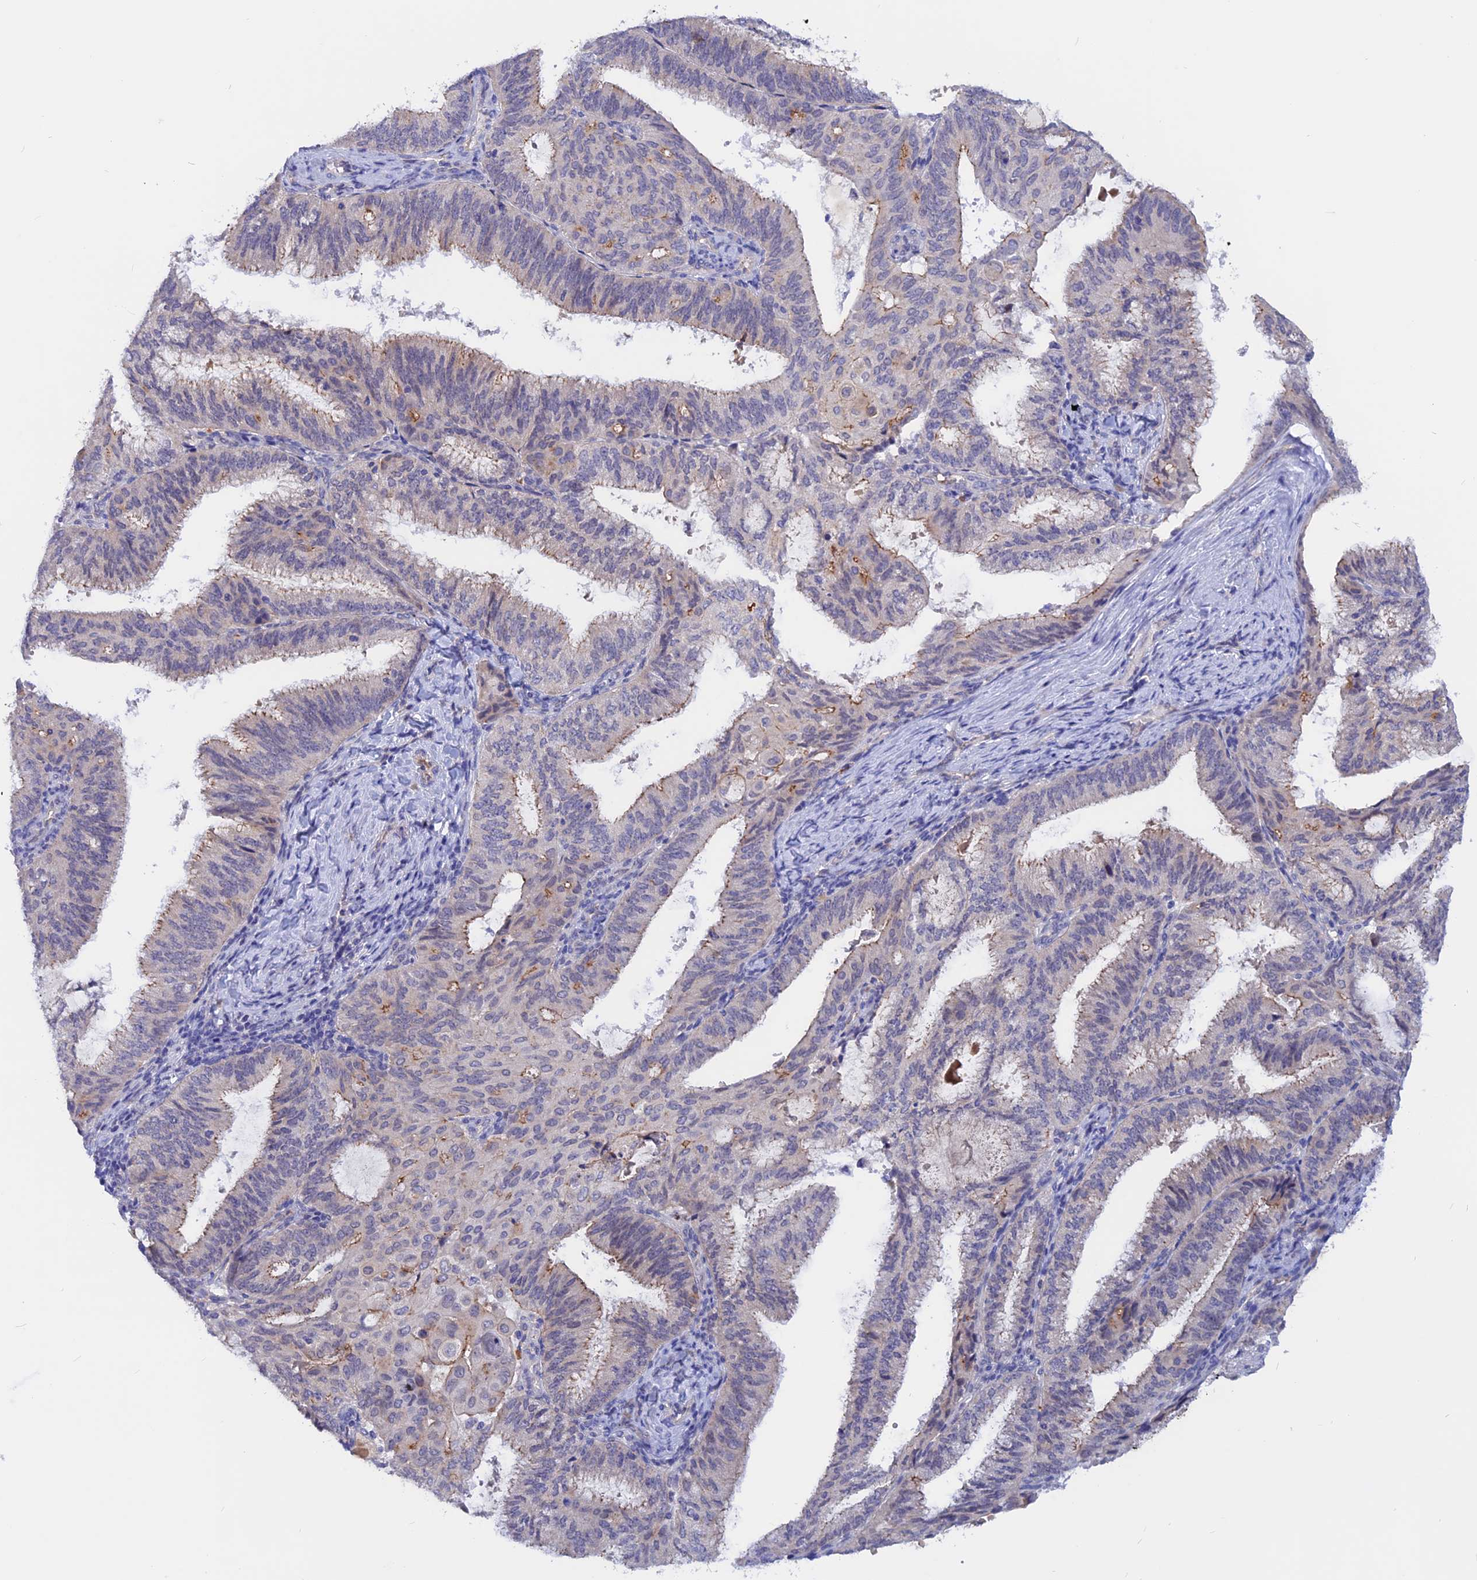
{"staining": {"intensity": "moderate", "quantity": "<25%", "location": "cytoplasmic/membranous"}, "tissue": "endometrial cancer", "cell_type": "Tumor cells", "image_type": "cancer", "snomed": [{"axis": "morphology", "description": "Adenocarcinoma, NOS"}, {"axis": "topography", "description": "Endometrium"}], "caption": "There is low levels of moderate cytoplasmic/membranous positivity in tumor cells of endometrial cancer (adenocarcinoma), as demonstrated by immunohistochemical staining (brown color).", "gene": "GK5", "patient": {"sex": "female", "age": 49}}